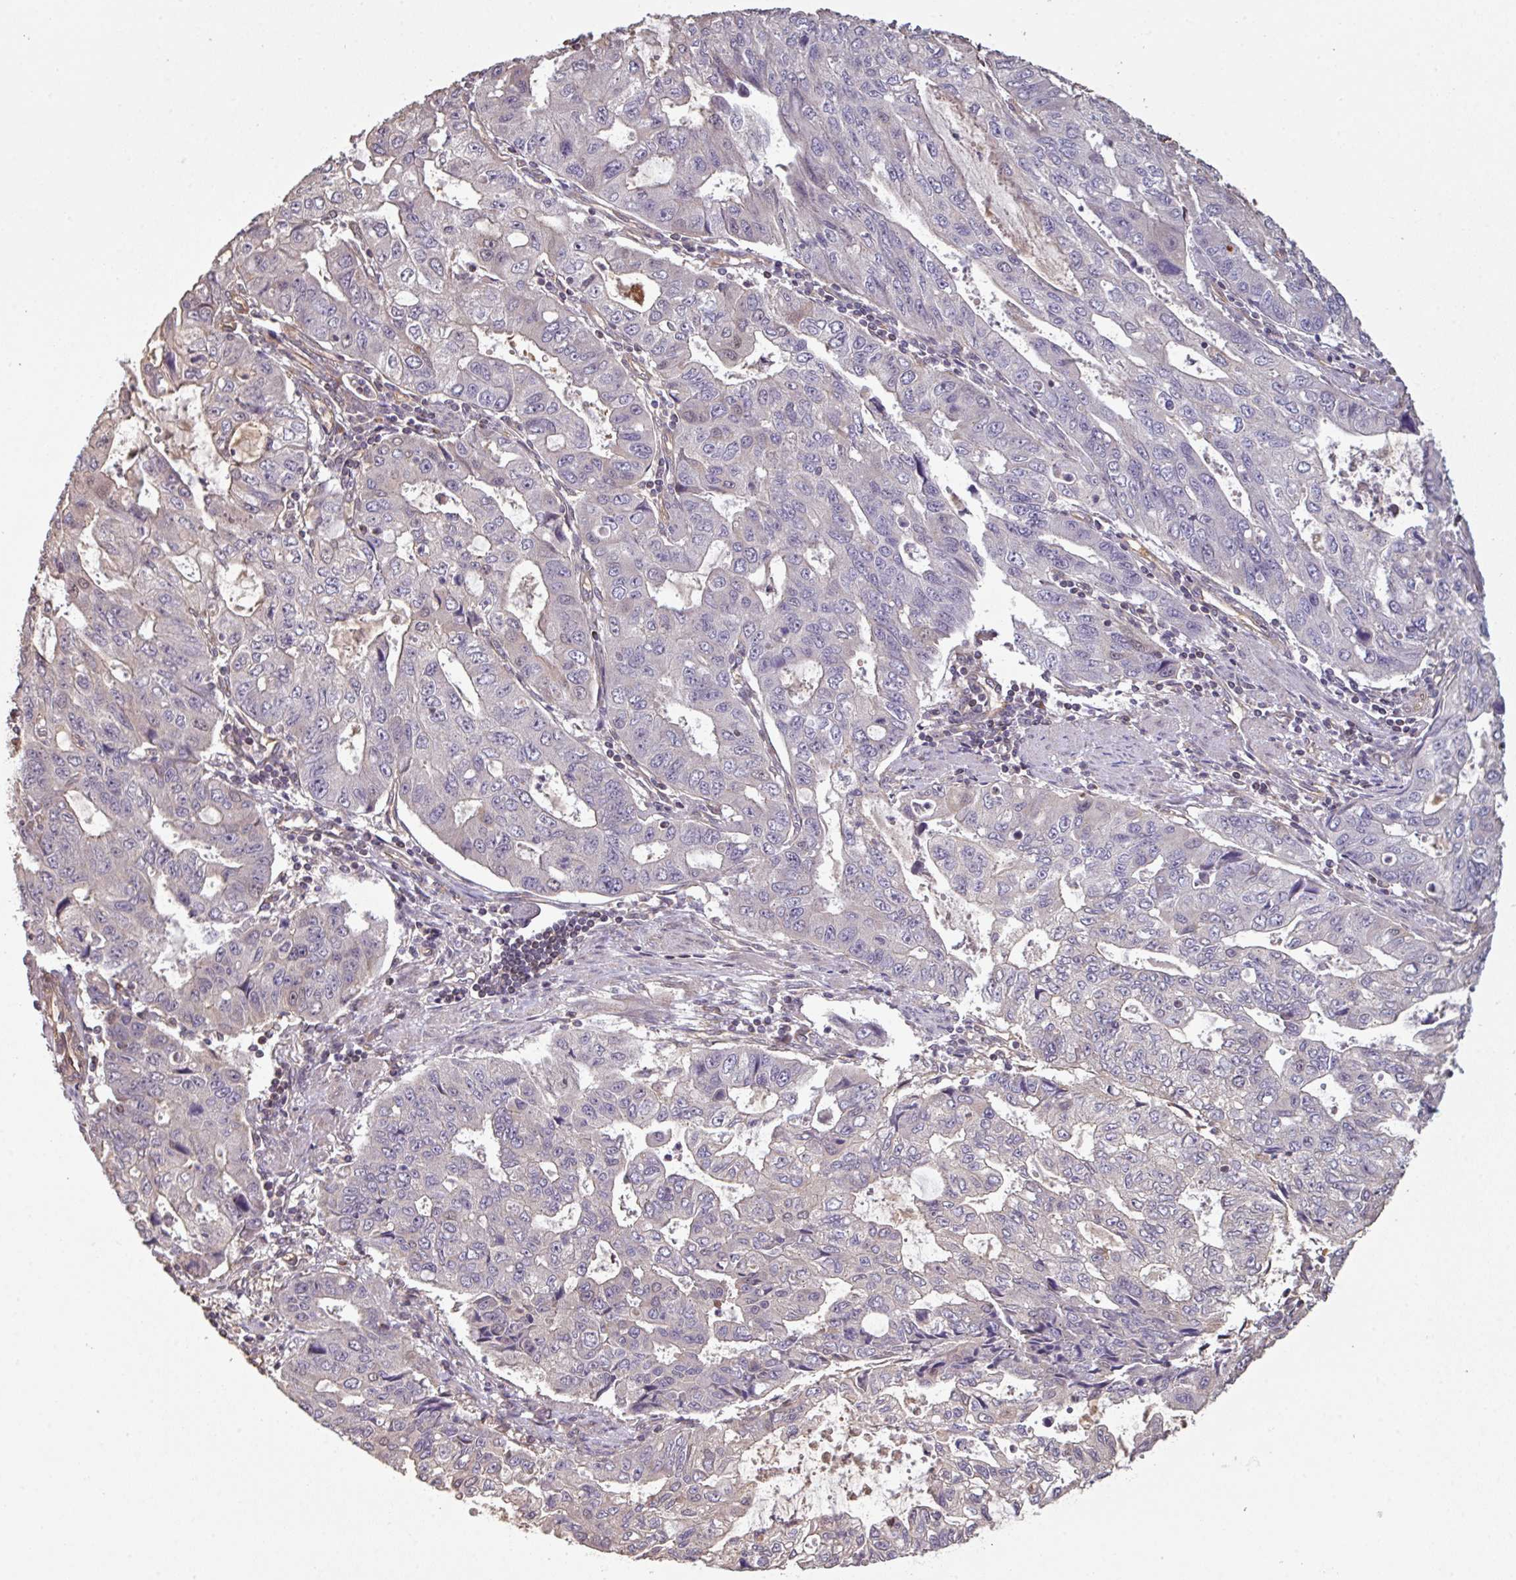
{"staining": {"intensity": "negative", "quantity": "none", "location": "none"}, "tissue": "stomach cancer", "cell_type": "Tumor cells", "image_type": "cancer", "snomed": [{"axis": "morphology", "description": "Adenocarcinoma, NOS"}, {"axis": "topography", "description": "Stomach, upper"}], "caption": "This is an immunohistochemistry (IHC) histopathology image of human adenocarcinoma (stomach). There is no expression in tumor cells.", "gene": "NHSL2", "patient": {"sex": "female", "age": 52}}